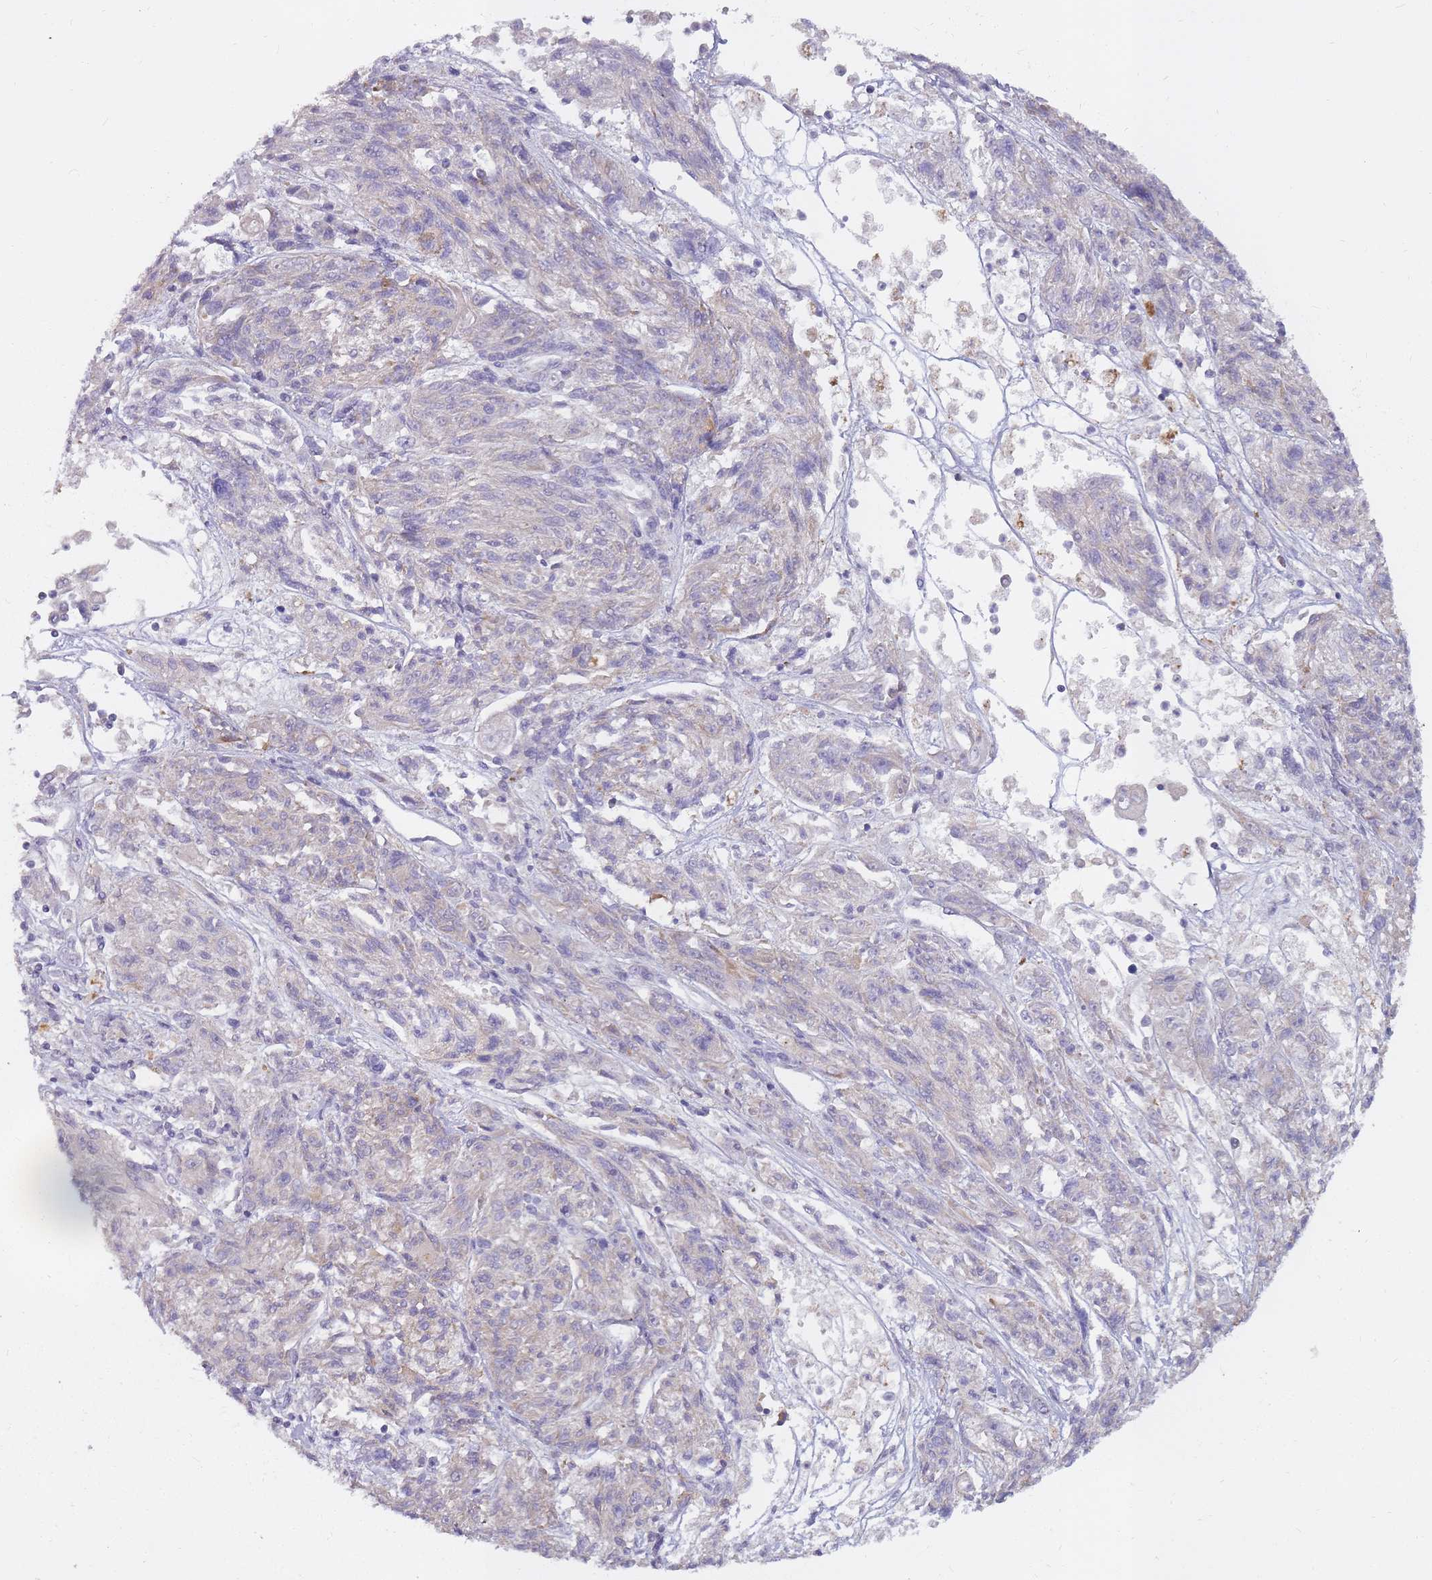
{"staining": {"intensity": "moderate", "quantity": "25%-75%", "location": "cytoplasmic/membranous"}, "tissue": "melanoma", "cell_type": "Tumor cells", "image_type": "cancer", "snomed": [{"axis": "morphology", "description": "Malignant melanoma, NOS"}, {"axis": "topography", "description": "Skin"}], "caption": "Immunohistochemistry (IHC) image of human malignant melanoma stained for a protein (brown), which demonstrates medium levels of moderate cytoplasmic/membranous staining in approximately 25%-75% of tumor cells.", "gene": "ALKBH4", "patient": {"sex": "male", "age": 53}}